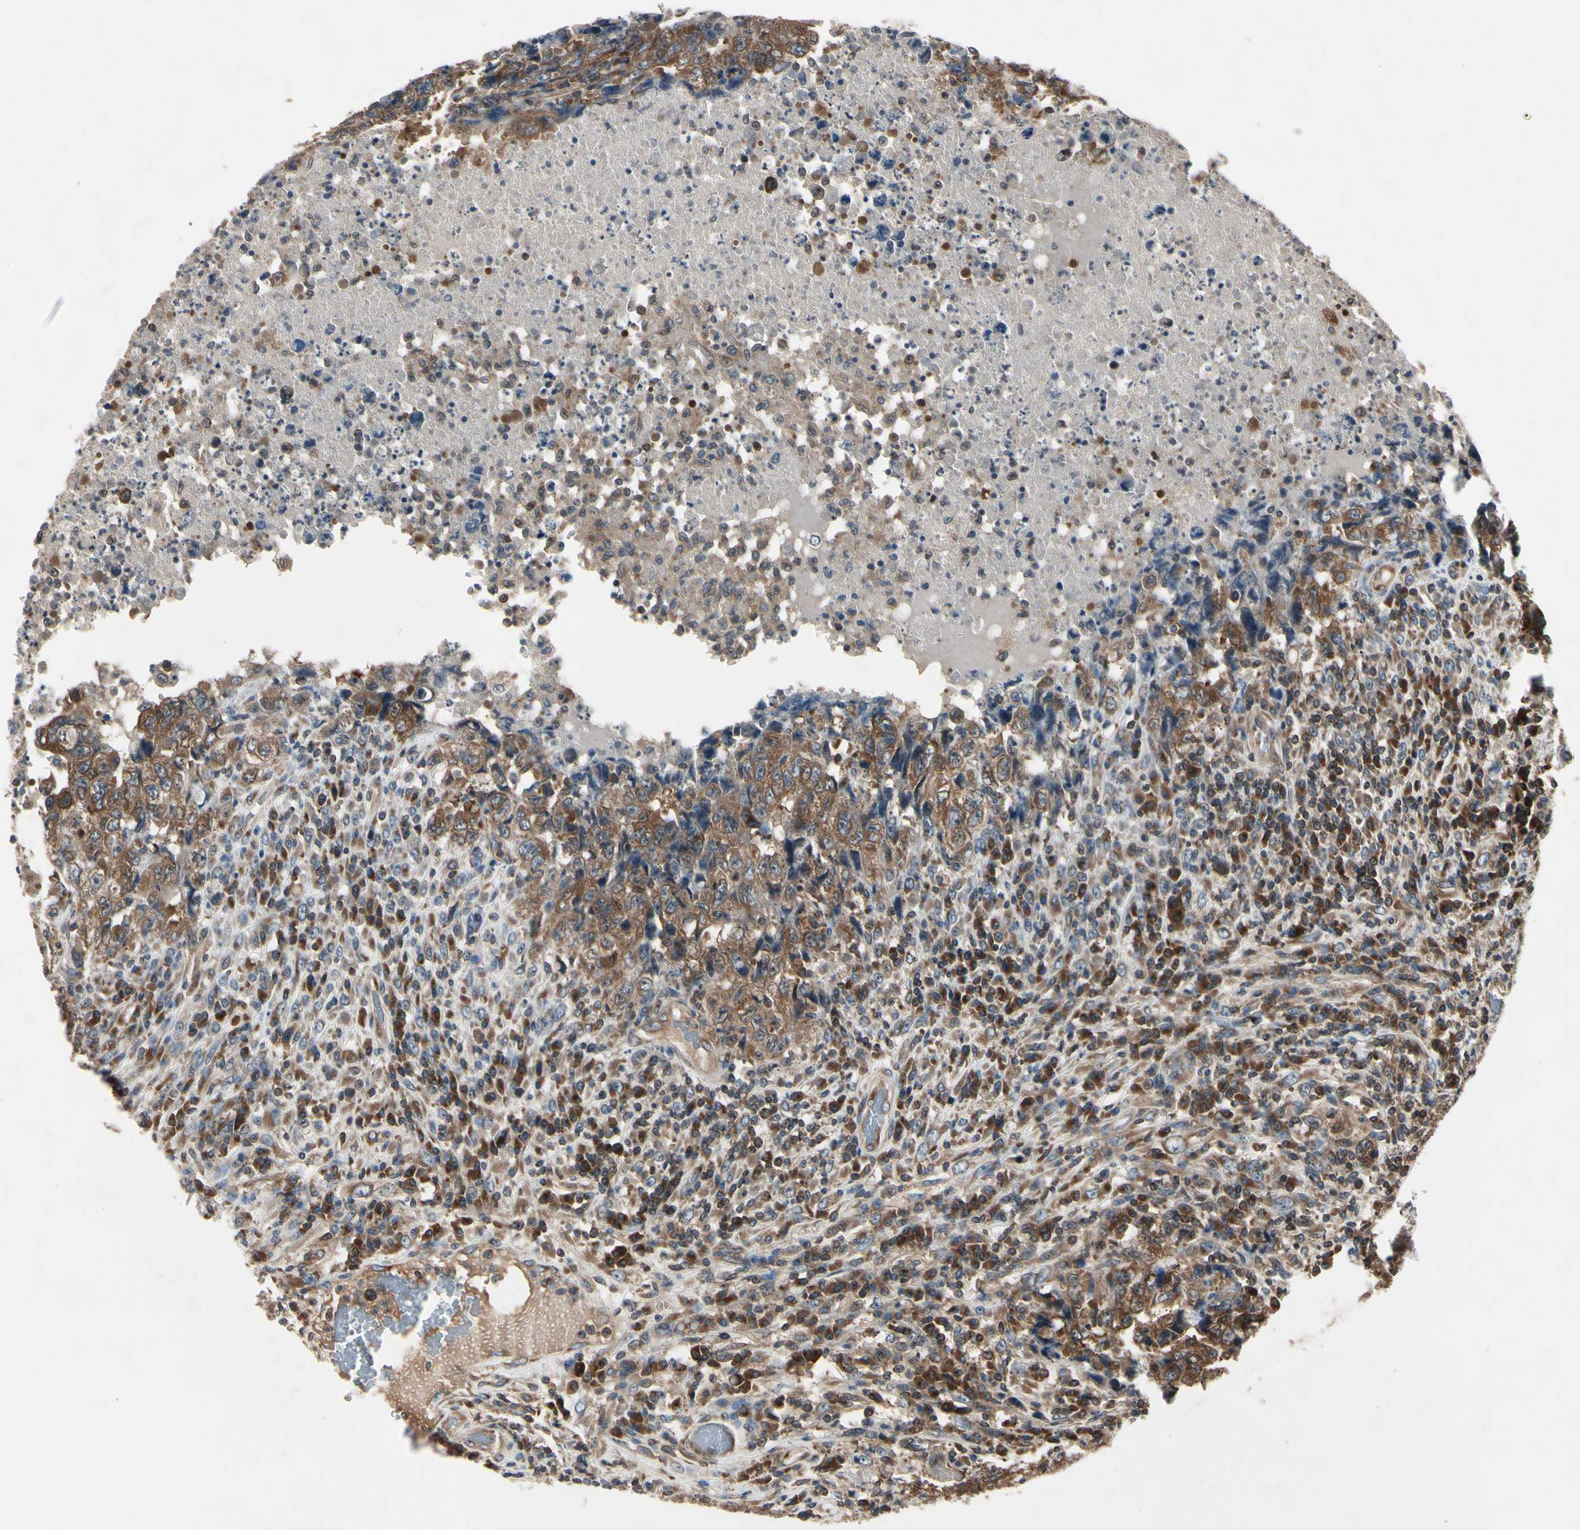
{"staining": {"intensity": "strong", "quantity": ">75%", "location": "cytoplasmic/membranous"}, "tissue": "testis cancer", "cell_type": "Tumor cells", "image_type": "cancer", "snomed": [{"axis": "morphology", "description": "Necrosis, NOS"}, {"axis": "morphology", "description": "Carcinoma, Embryonal, NOS"}, {"axis": "topography", "description": "Testis"}], "caption": "Protein analysis of testis embryonal carcinoma tissue displays strong cytoplasmic/membranous expression in about >75% of tumor cells.", "gene": "MAPRE1", "patient": {"sex": "male", "age": 19}}